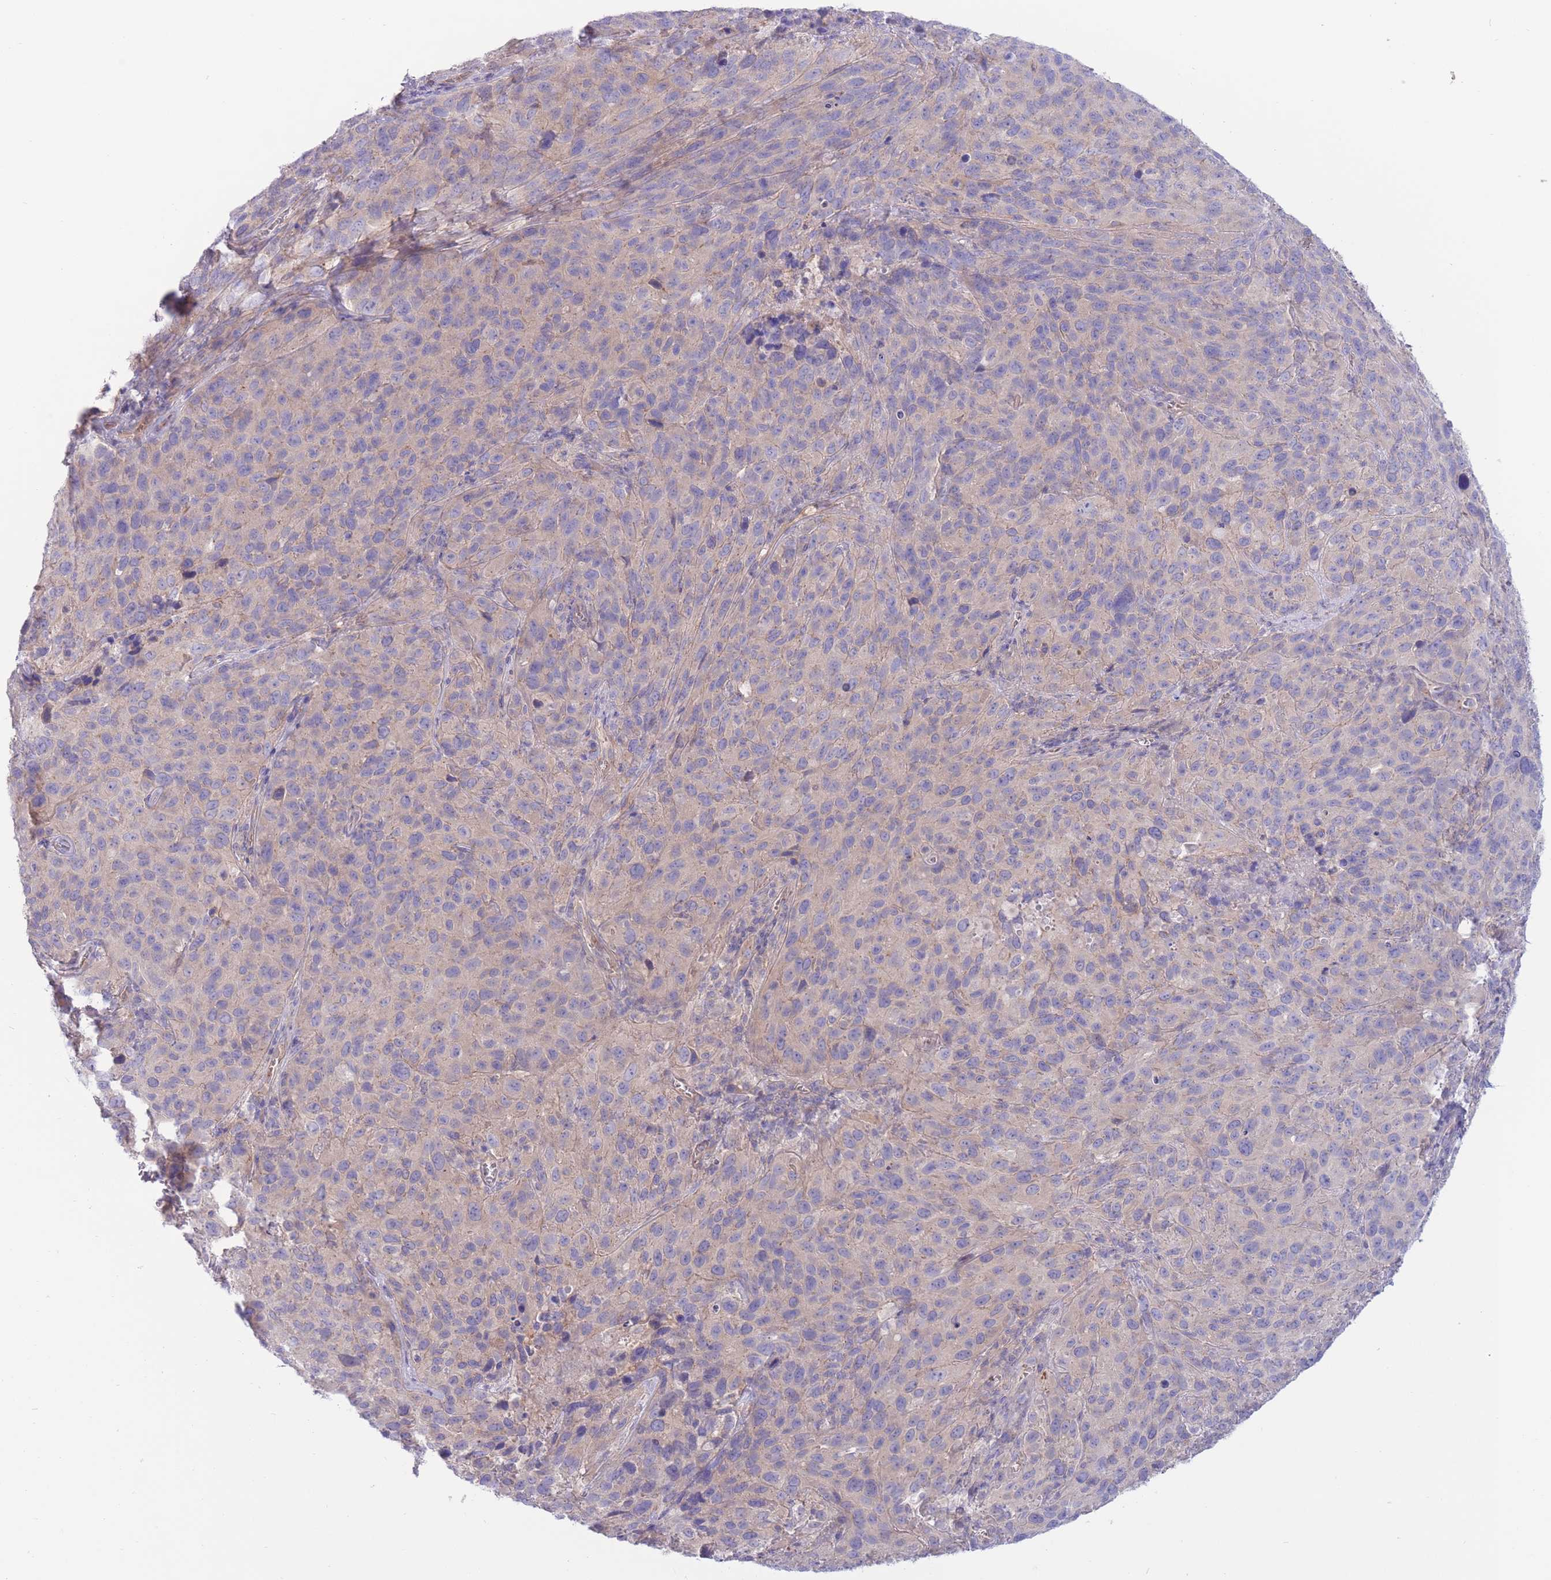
{"staining": {"intensity": "weak", "quantity": "25%-75%", "location": "cytoplasmic/membranous"}, "tissue": "cervical cancer", "cell_type": "Tumor cells", "image_type": "cancer", "snomed": [{"axis": "morphology", "description": "Squamous cell carcinoma, NOS"}, {"axis": "topography", "description": "Cervix"}], "caption": "Weak cytoplasmic/membranous staining is appreciated in approximately 25%-75% of tumor cells in cervical cancer (squamous cell carcinoma).", "gene": "ALS2CL", "patient": {"sex": "female", "age": 51}}